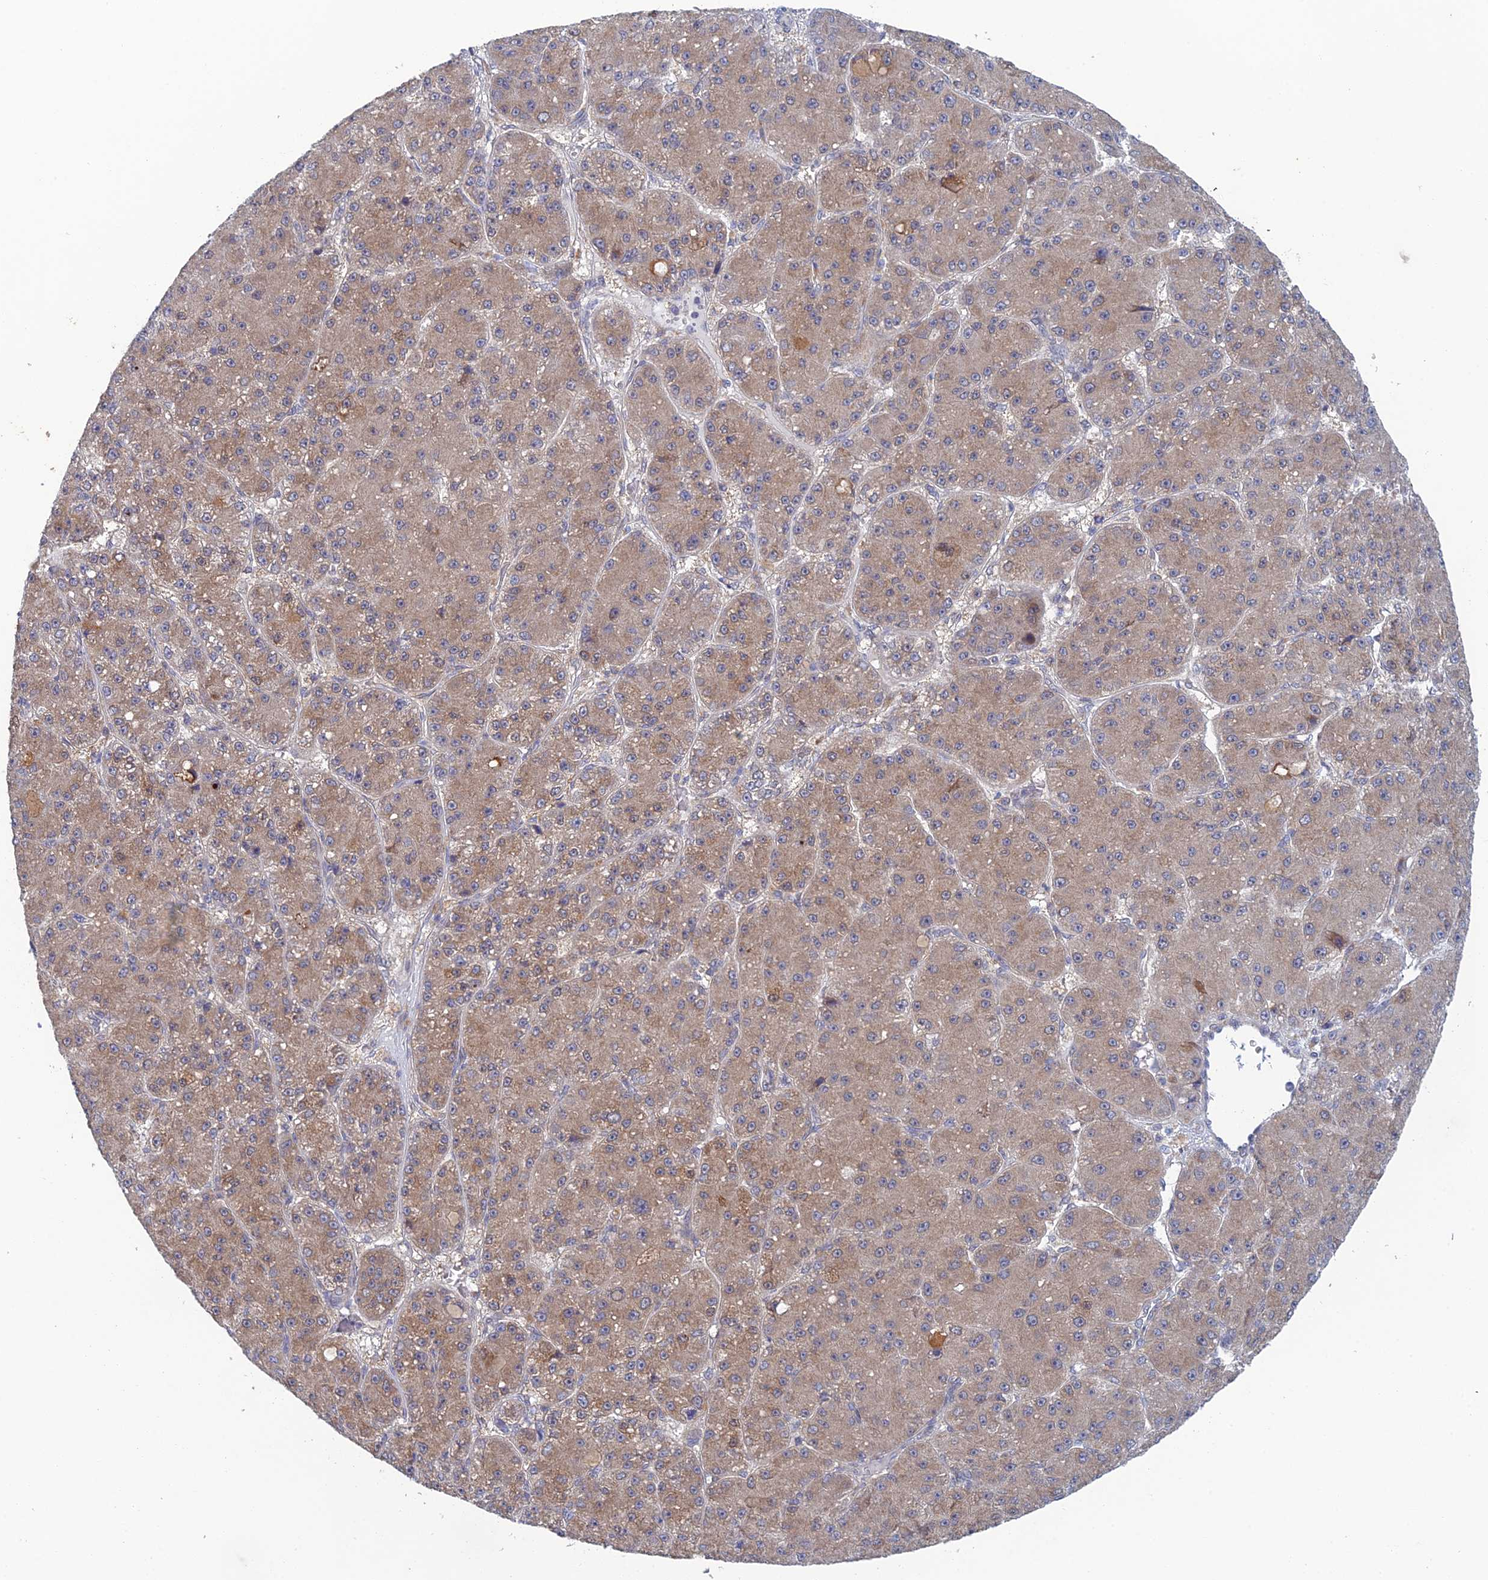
{"staining": {"intensity": "weak", "quantity": "25%-75%", "location": "cytoplasmic/membranous"}, "tissue": "liver cancer", "cell_type": "Tumor cells", "image_type": "cancer", "snomed": [{"axis": "morphology", "description": "Carcinoma, Hepatocellular, NOS"}, {"axis": "topography", "description": "Liver"}], "caption": "Tumor cells show weak cytoplasmic/membranous positivity in approximately 25%-75% of cells in liver hepatocellular carcinoma. The staining was performed using DAB, with brown indicating positive protein expression. Nuclei are stained blue with hematoxylin.", "gene": "SRA1", "patient": {"sex": "male", "age": 67}}